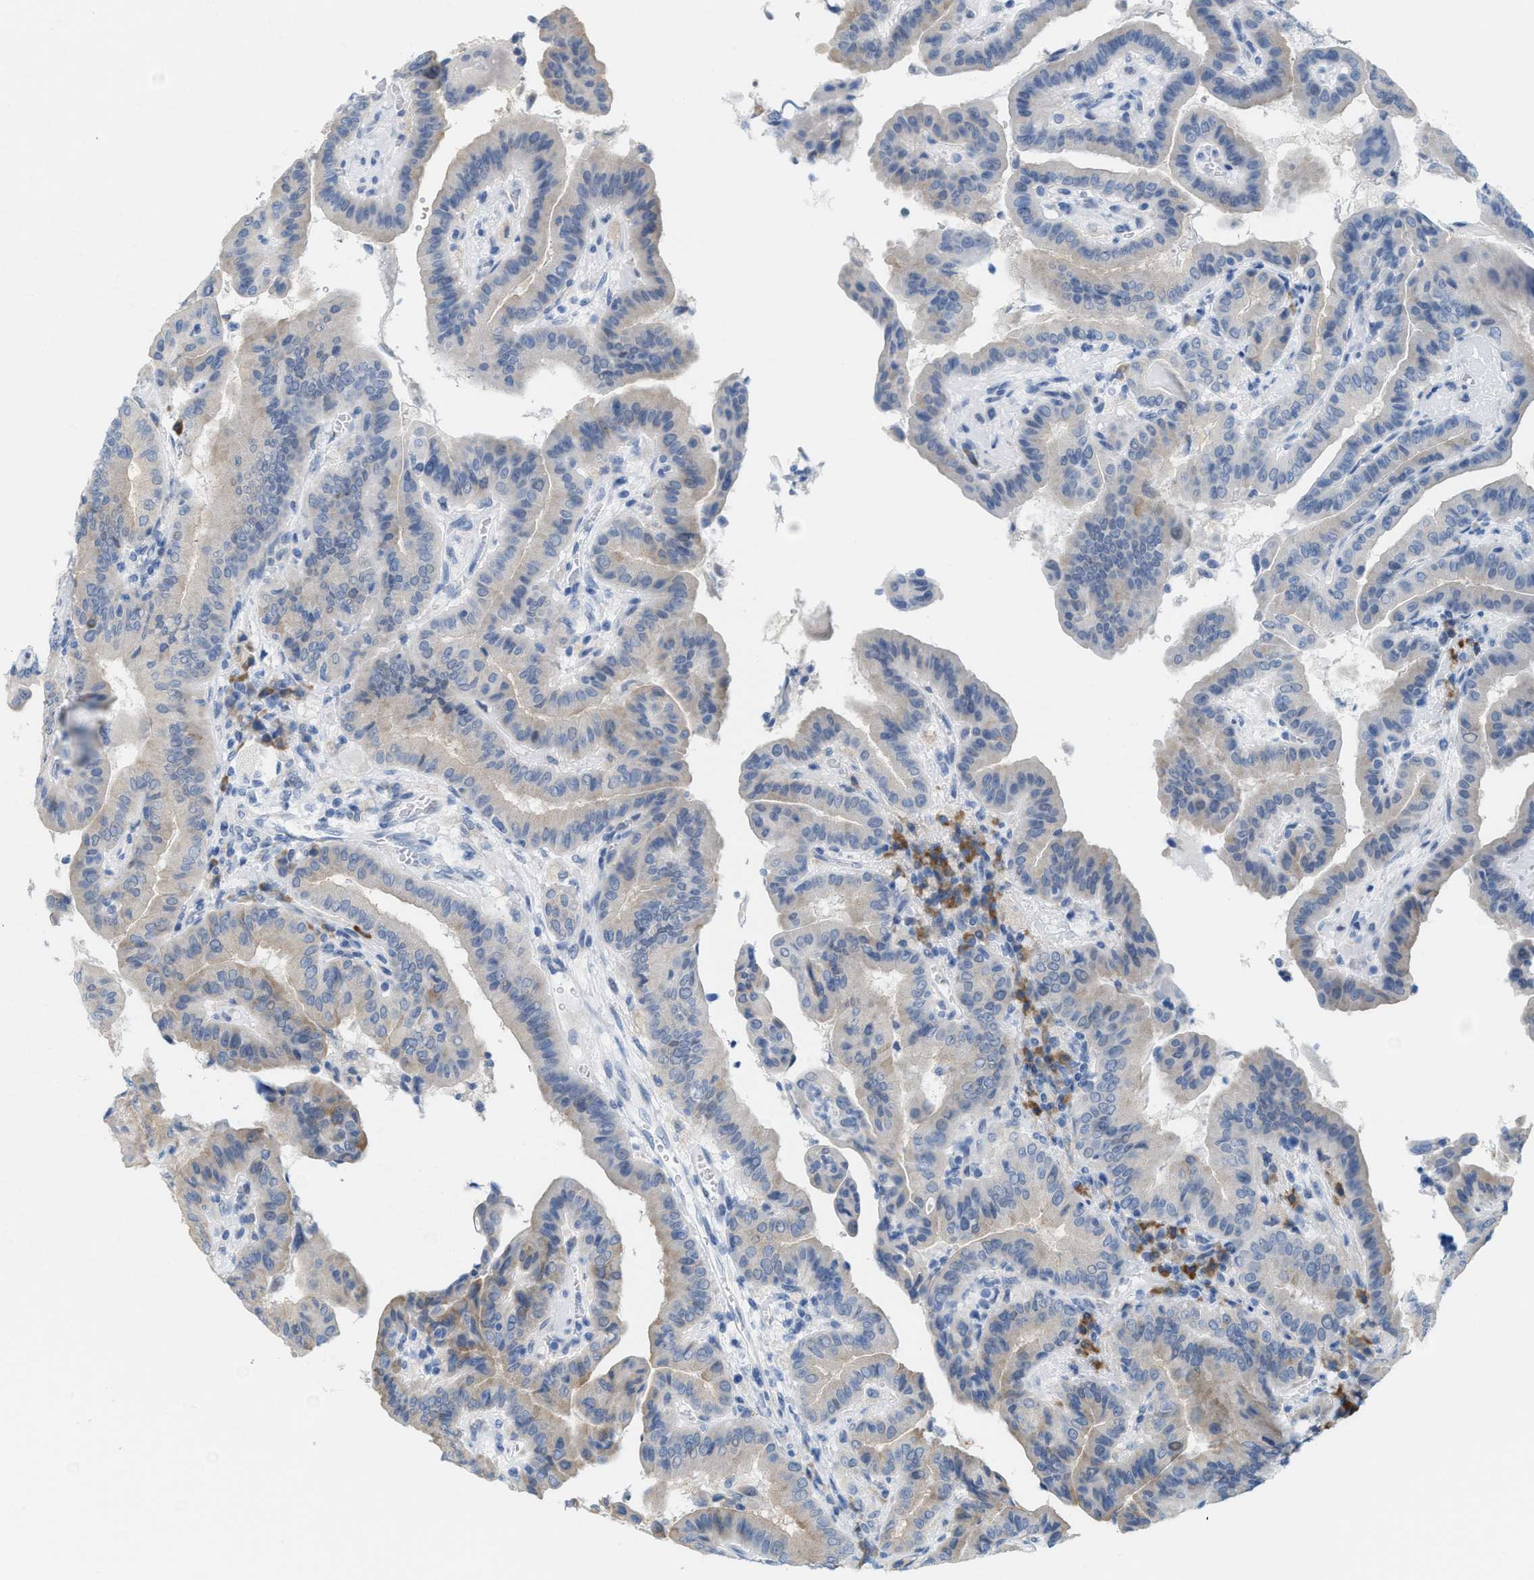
{"staining": {"intensity": "negative", "quantity": "none", "location": "none"}, "tissue": "thyroid cancer", "cell_type": "Tumor cells", "image_type": "cancer", "snomed": [{"axis": "morphology", "description": "Papillary adenocarcinoma, NOS"}, {"axis": "topography", "description": "Thyroid gland"}], "caption": "Tumor cells show no significant protein expression in papillary adenocarcinoma (thyroid).", "gene": "KIFC3", "patient": {"sex": "male", "age": 33}}